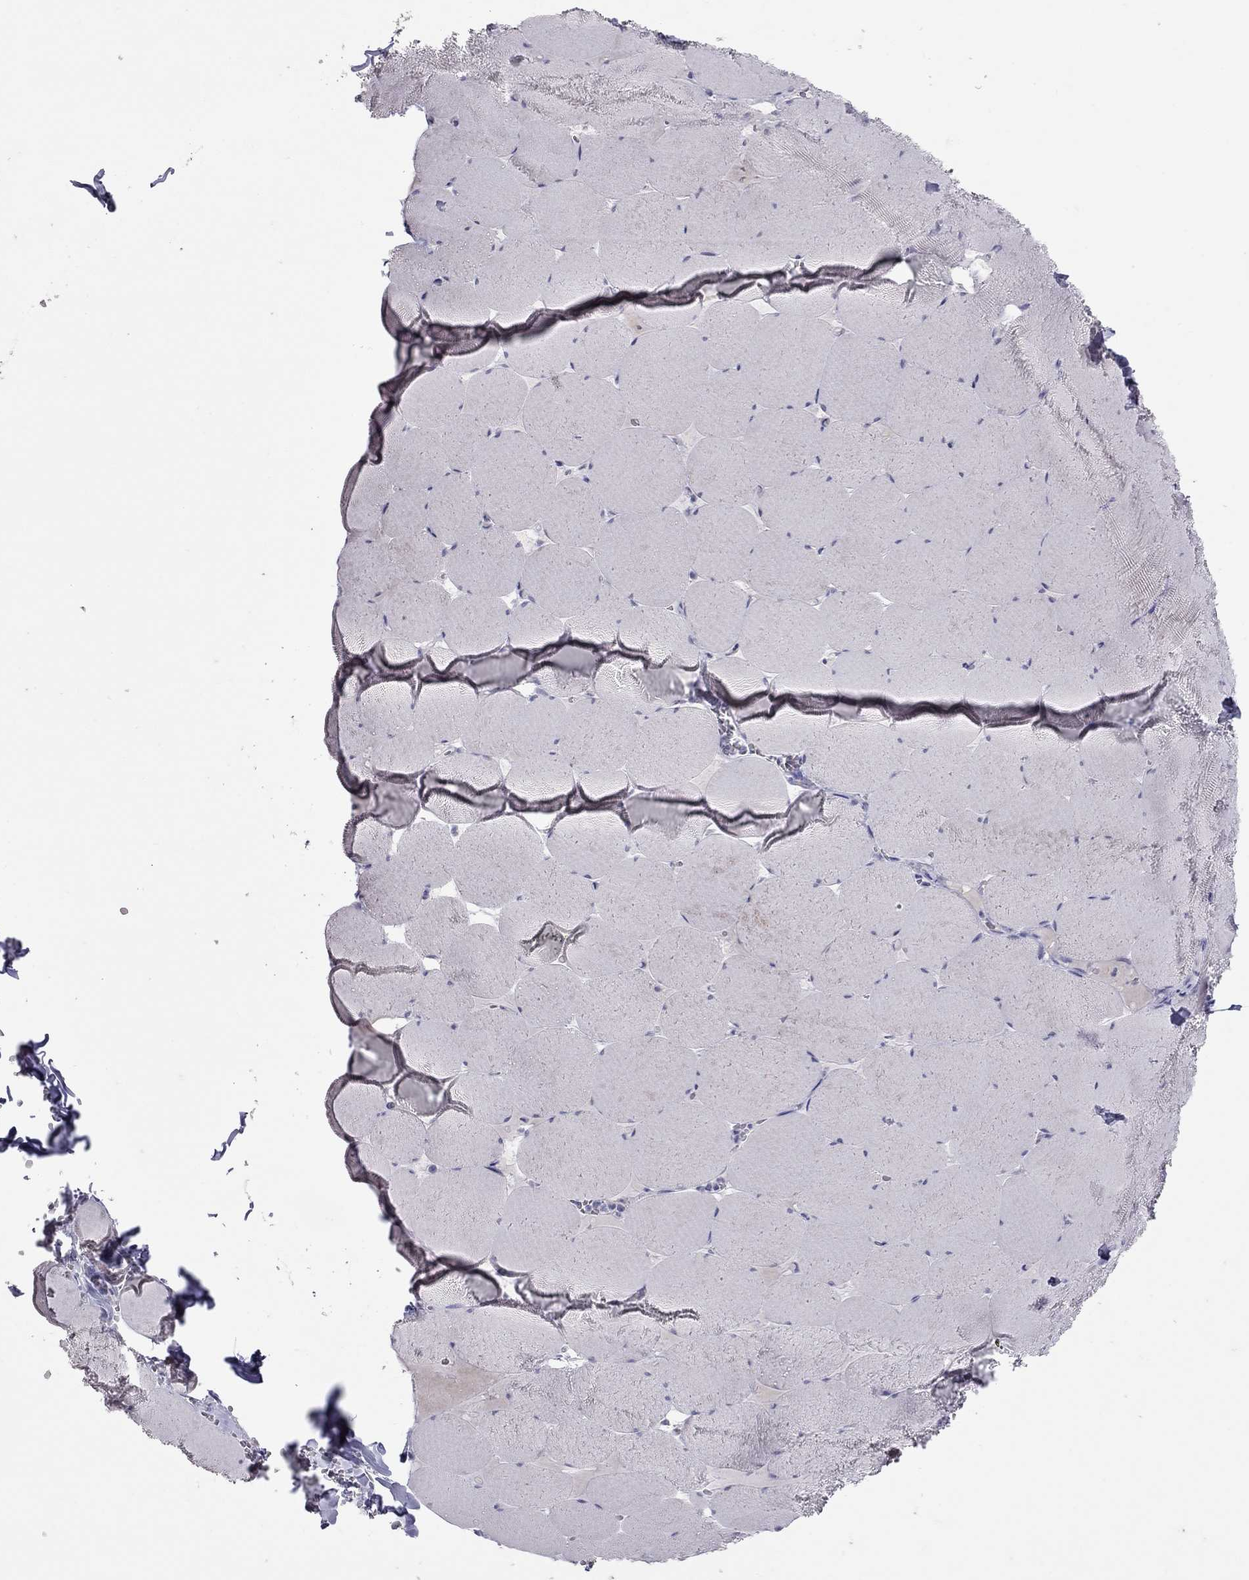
{"staining": {"intensity": "negative", "quantity": "none", "location": "none"}, "tissue": "skeletal muscle", "cell_type": "Myocytes", "image_type": "normal", "snomed": [{"axis": "morphology", "description": "Normal tissue, NOS"}, {"axis": "morphology", "description": "Malignant melanoma, Metastatic site"}, {"axis": "topography", "description": "Skeletal muscle"}], "caption": "DAB (3,3'-diaminobenzidine) immunohistochemical staining of unremarkable human skeletal muscle exhibits no significant expression in myocytes.", "gene": "MUC16", "patient": {"sex": "male", "age": 50}}